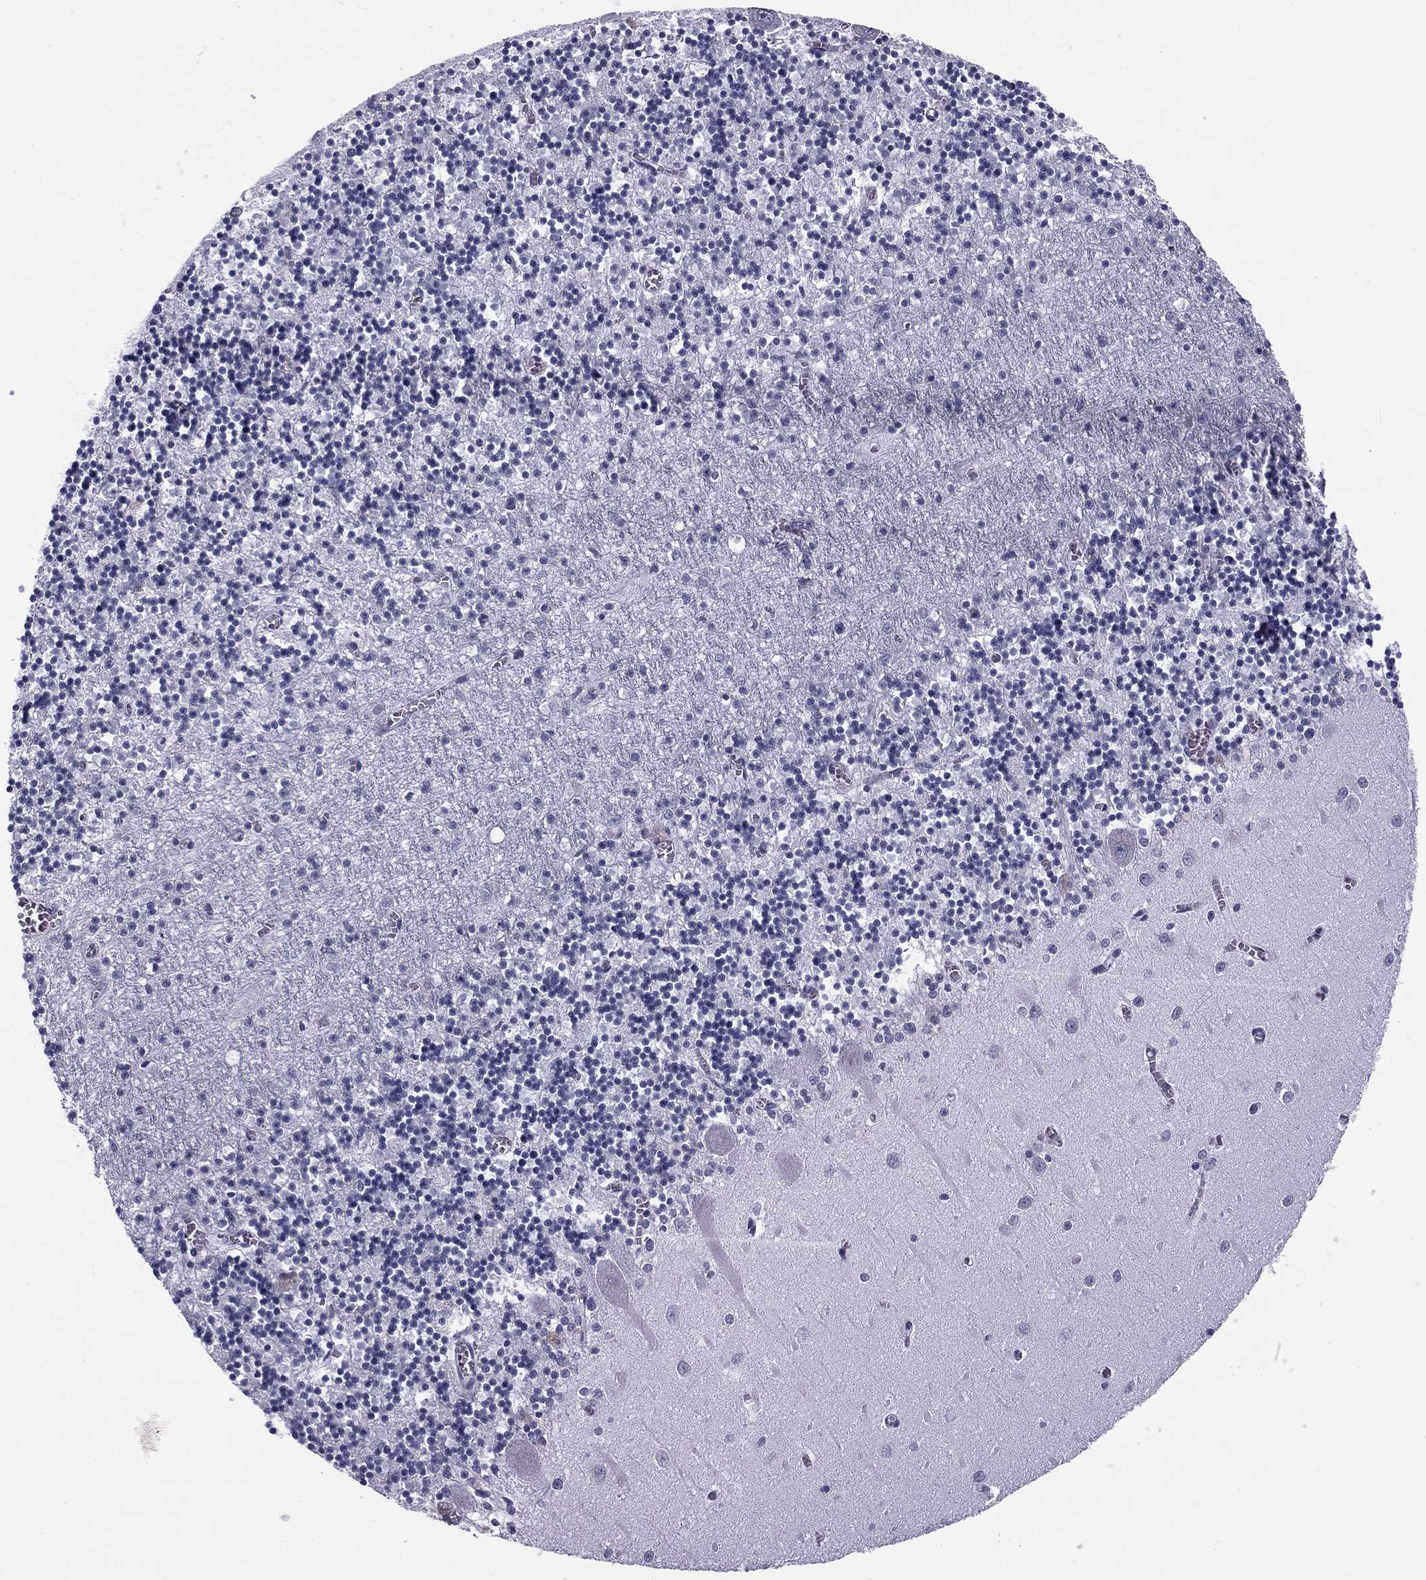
{"staining": {"intensity": "negative", "quantity": "none", "location": "none"}, "tissue": "cerebellum", "cell_type": "Cells in granular layer", "image_type": "normal", "snomed": [{"axis": "morphology", "description": "Normal tissue, NOS"}, {"axis": "topography", "description": "Cerebellum"}], "caption": "This is an immunohistochemistry image of normal human cerebellum. There is no expression in cells in granular layer.", "gene": "TMED3", "patient": {"sex": "female", "age": 64}}